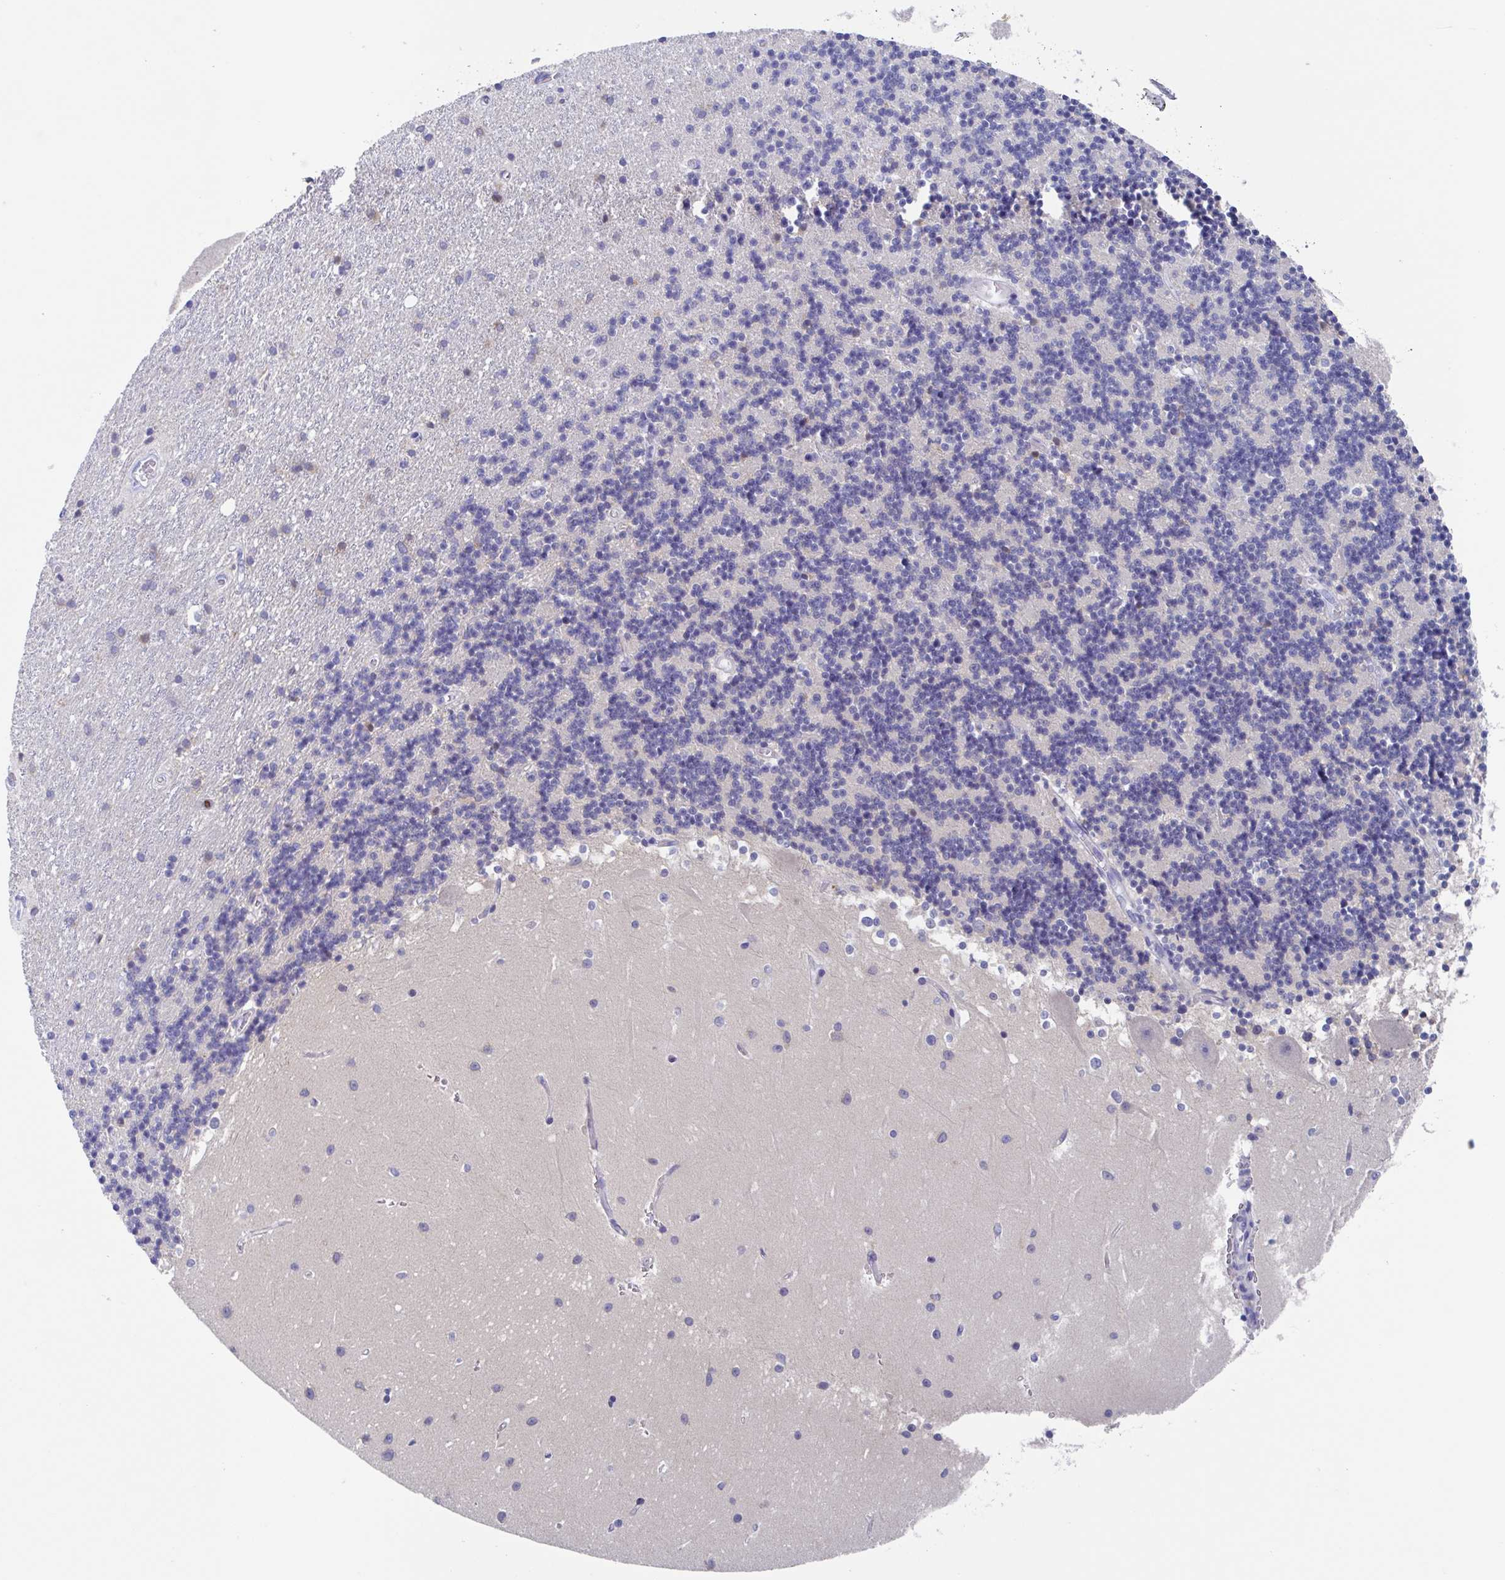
{"staining": {"intensity": "negative", "quantity": "none", "location": "none"}, "tissue": "cerebellum", "cell_type": "Cells in granular layer", "image_type": "normal", "snomed": [{"axis": "morphology", "description": "Normal tissue, NOS"}, {"axis": "topography", "description": "Cerebellum"}], "caption": "This is an immunohistochemistry (IHC) photomicrograph of normal cerebellum. There is no expression in cells in granular layer.", "gene": "FCGR3A", "patient": {"sex": "male", "age": 54}}